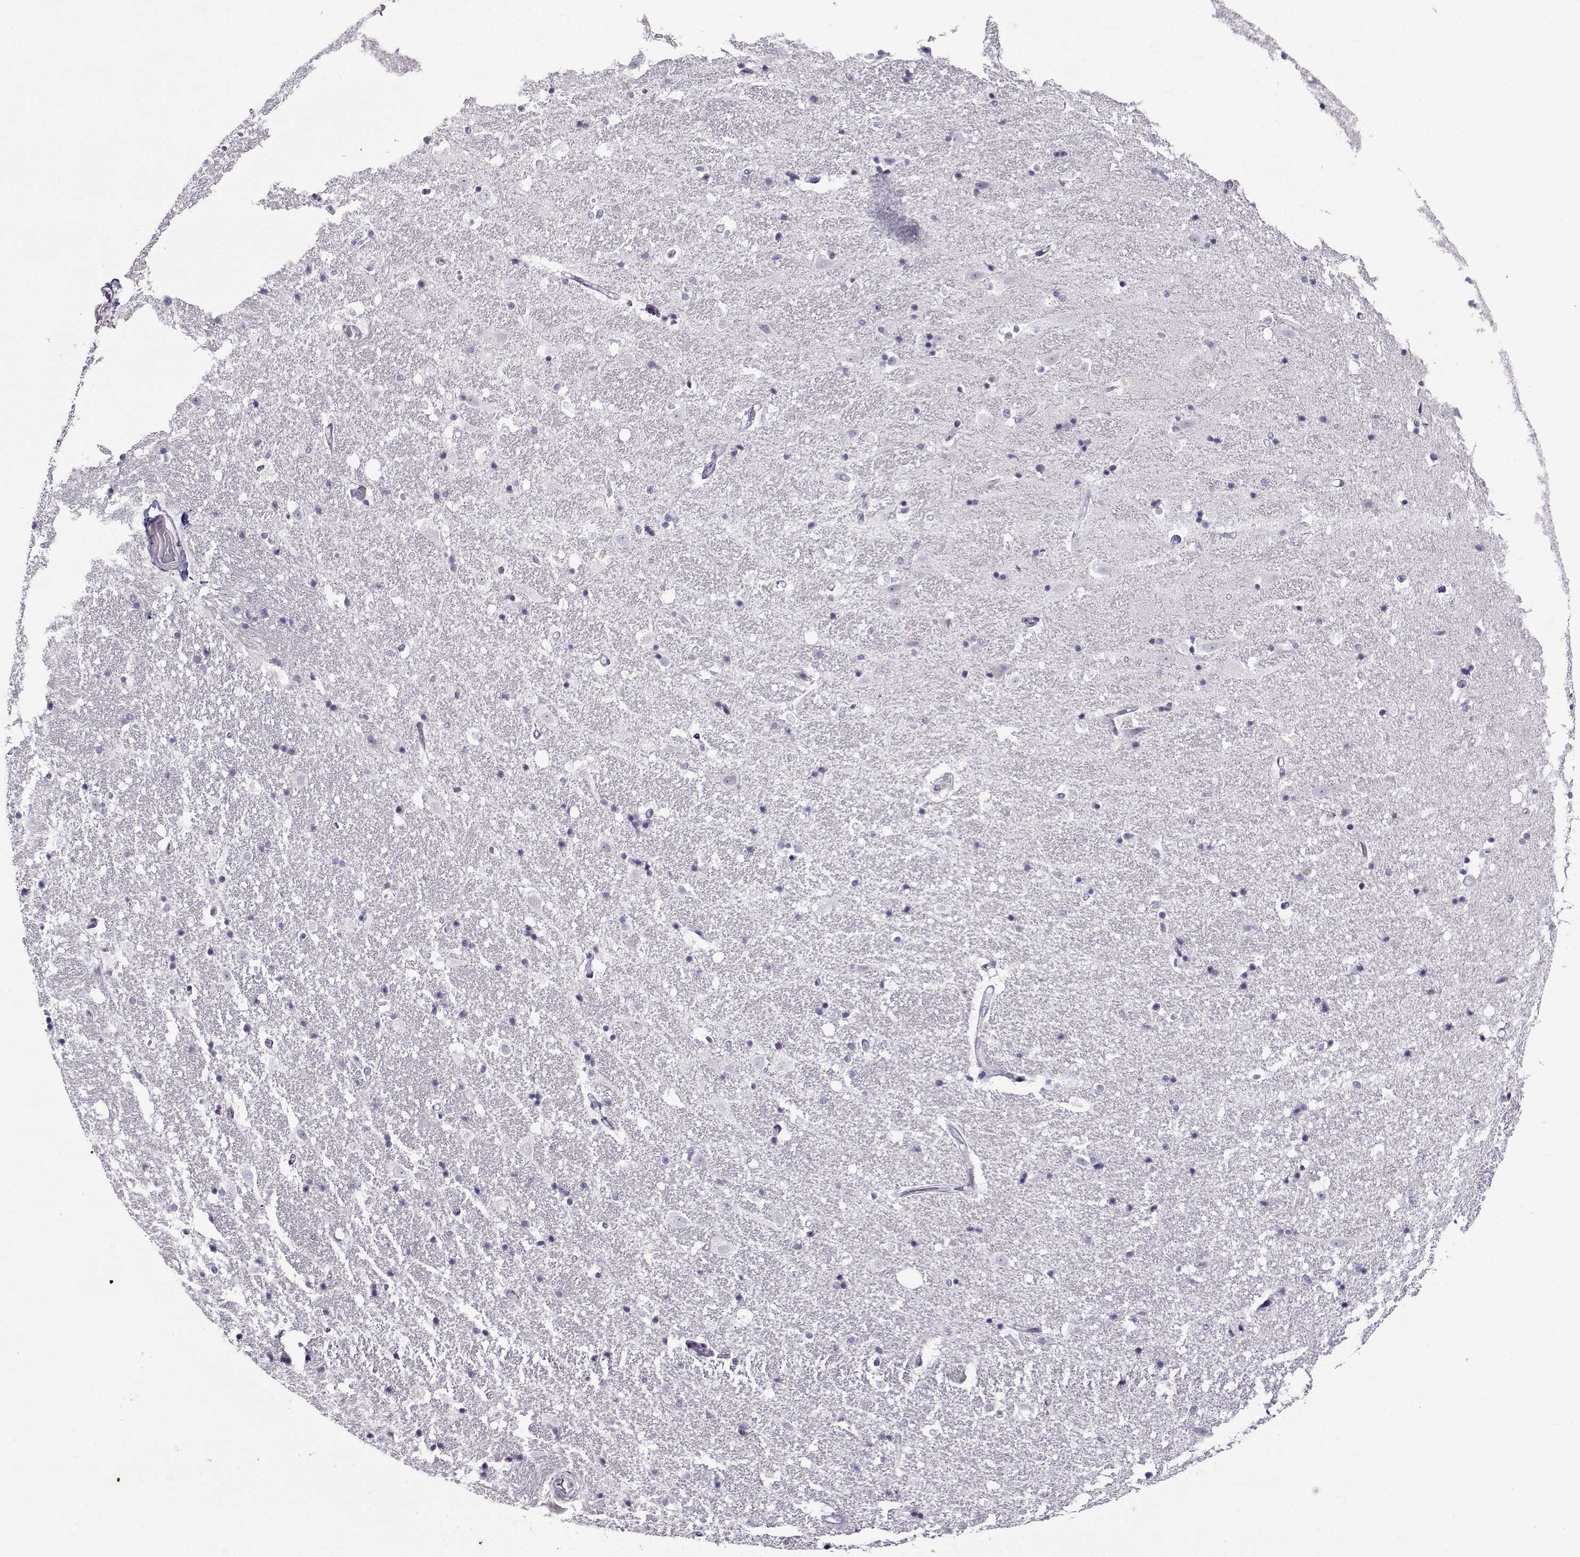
{"staining": {"intensity": "negative", "quantity": "none", "location": "none"}, "tissue": "hippocampus", "cell_type": "Glial cells", "image_type": "normal", "snomed": [{"axis": "morphology", "description": "Normal tissue, NOS"}, {"axis": "topography", "description": "Hippocampus"}], "caption": "Immunohistochemical staining of normal hippocampus demonstrates no significant expression in glial cells.", "gene": "TEX55", "patient": {"sex": "male", "age": 49}}